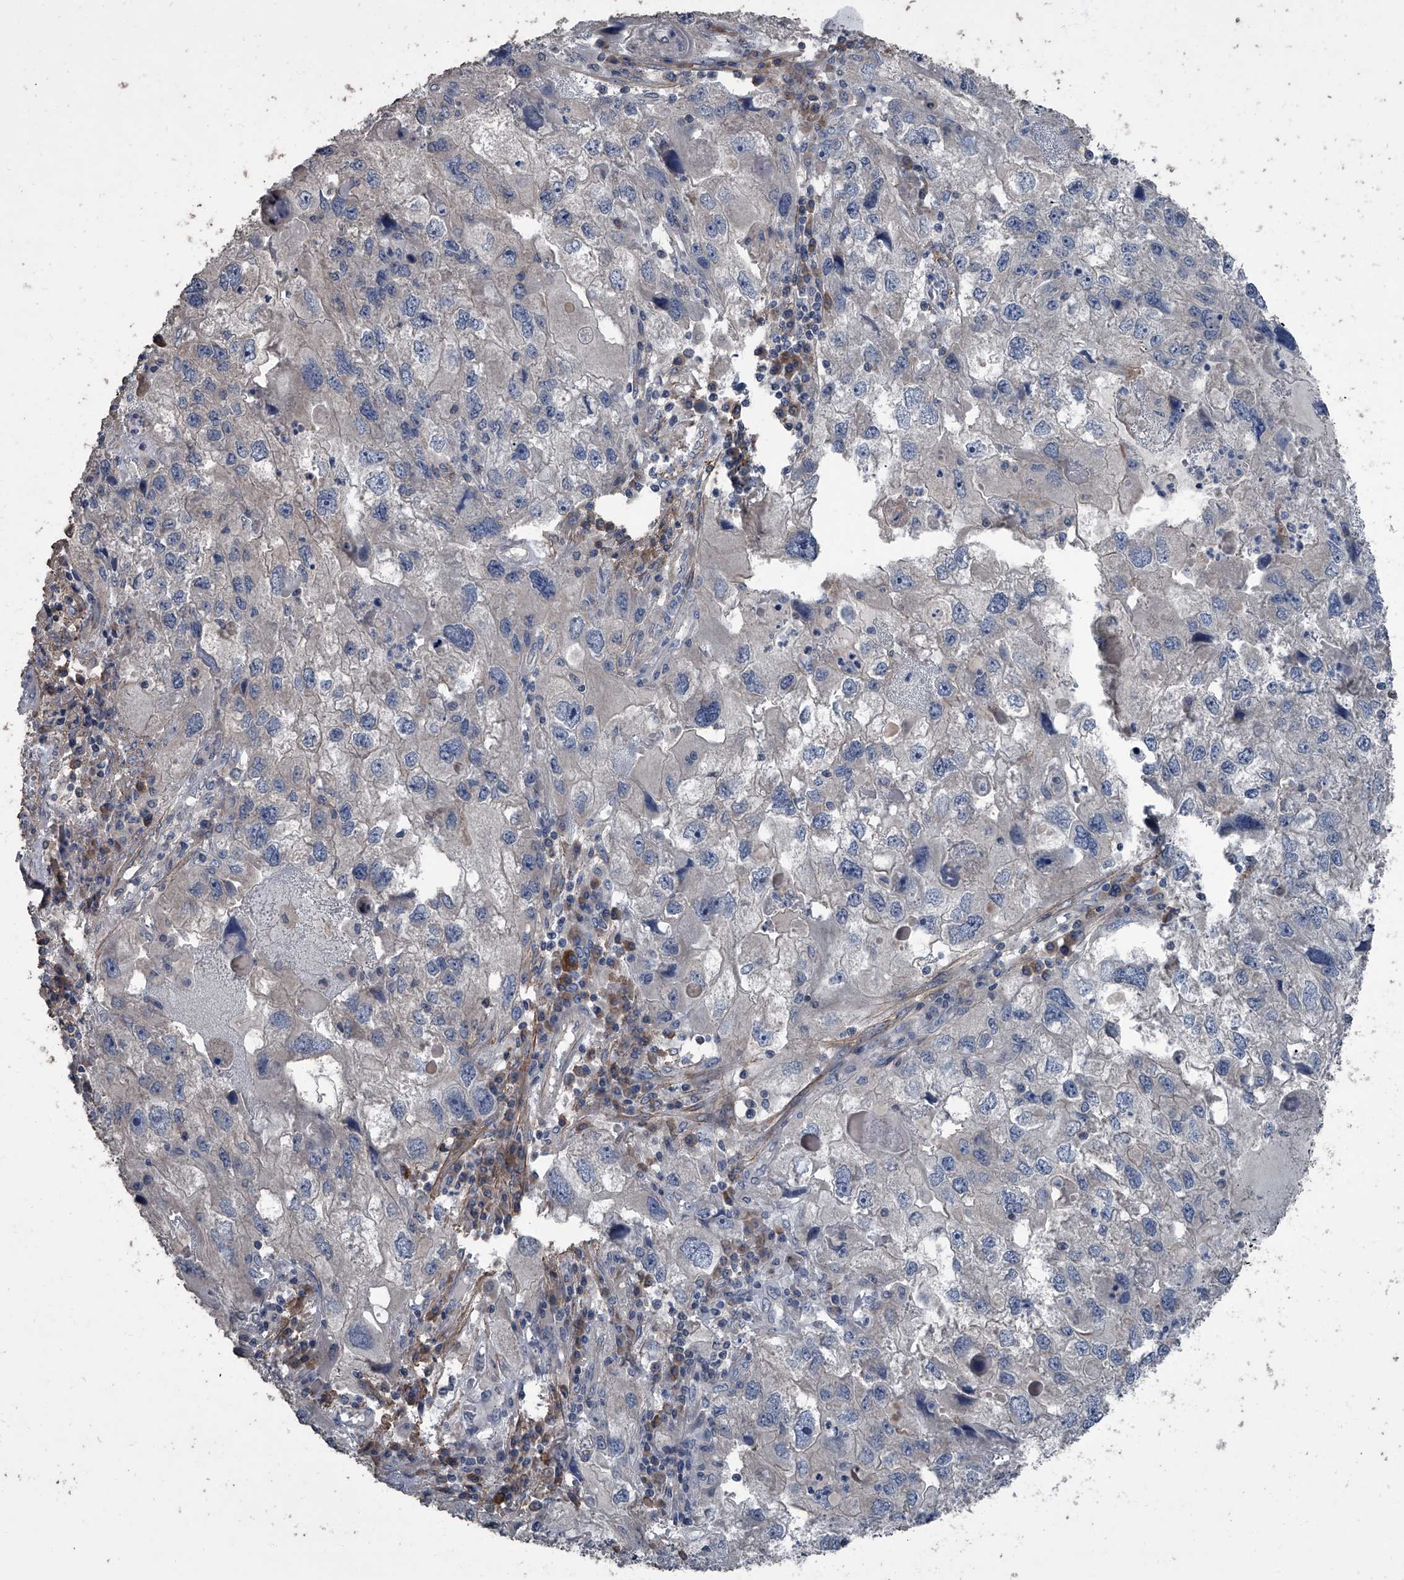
{"staining": {"intensity": "negative", "quantity": "none", "location": "none"}, "tissue": "endometrial cancer", "cell_type": "Tumor cells", "image_type": "cancer", "snomed": [{"axis": "morphology", "description": "Adenocarcinoma, NOS"}, {"axis": "topography", "description": "Endometrium"}], "caption": "Immunohistochemical staining of endometrial cancer (adenocarcinoma) exhibits no significant expression in tumor cells.", "gene": "OARD1", "patient": {"sex": "female", "age": 49}}